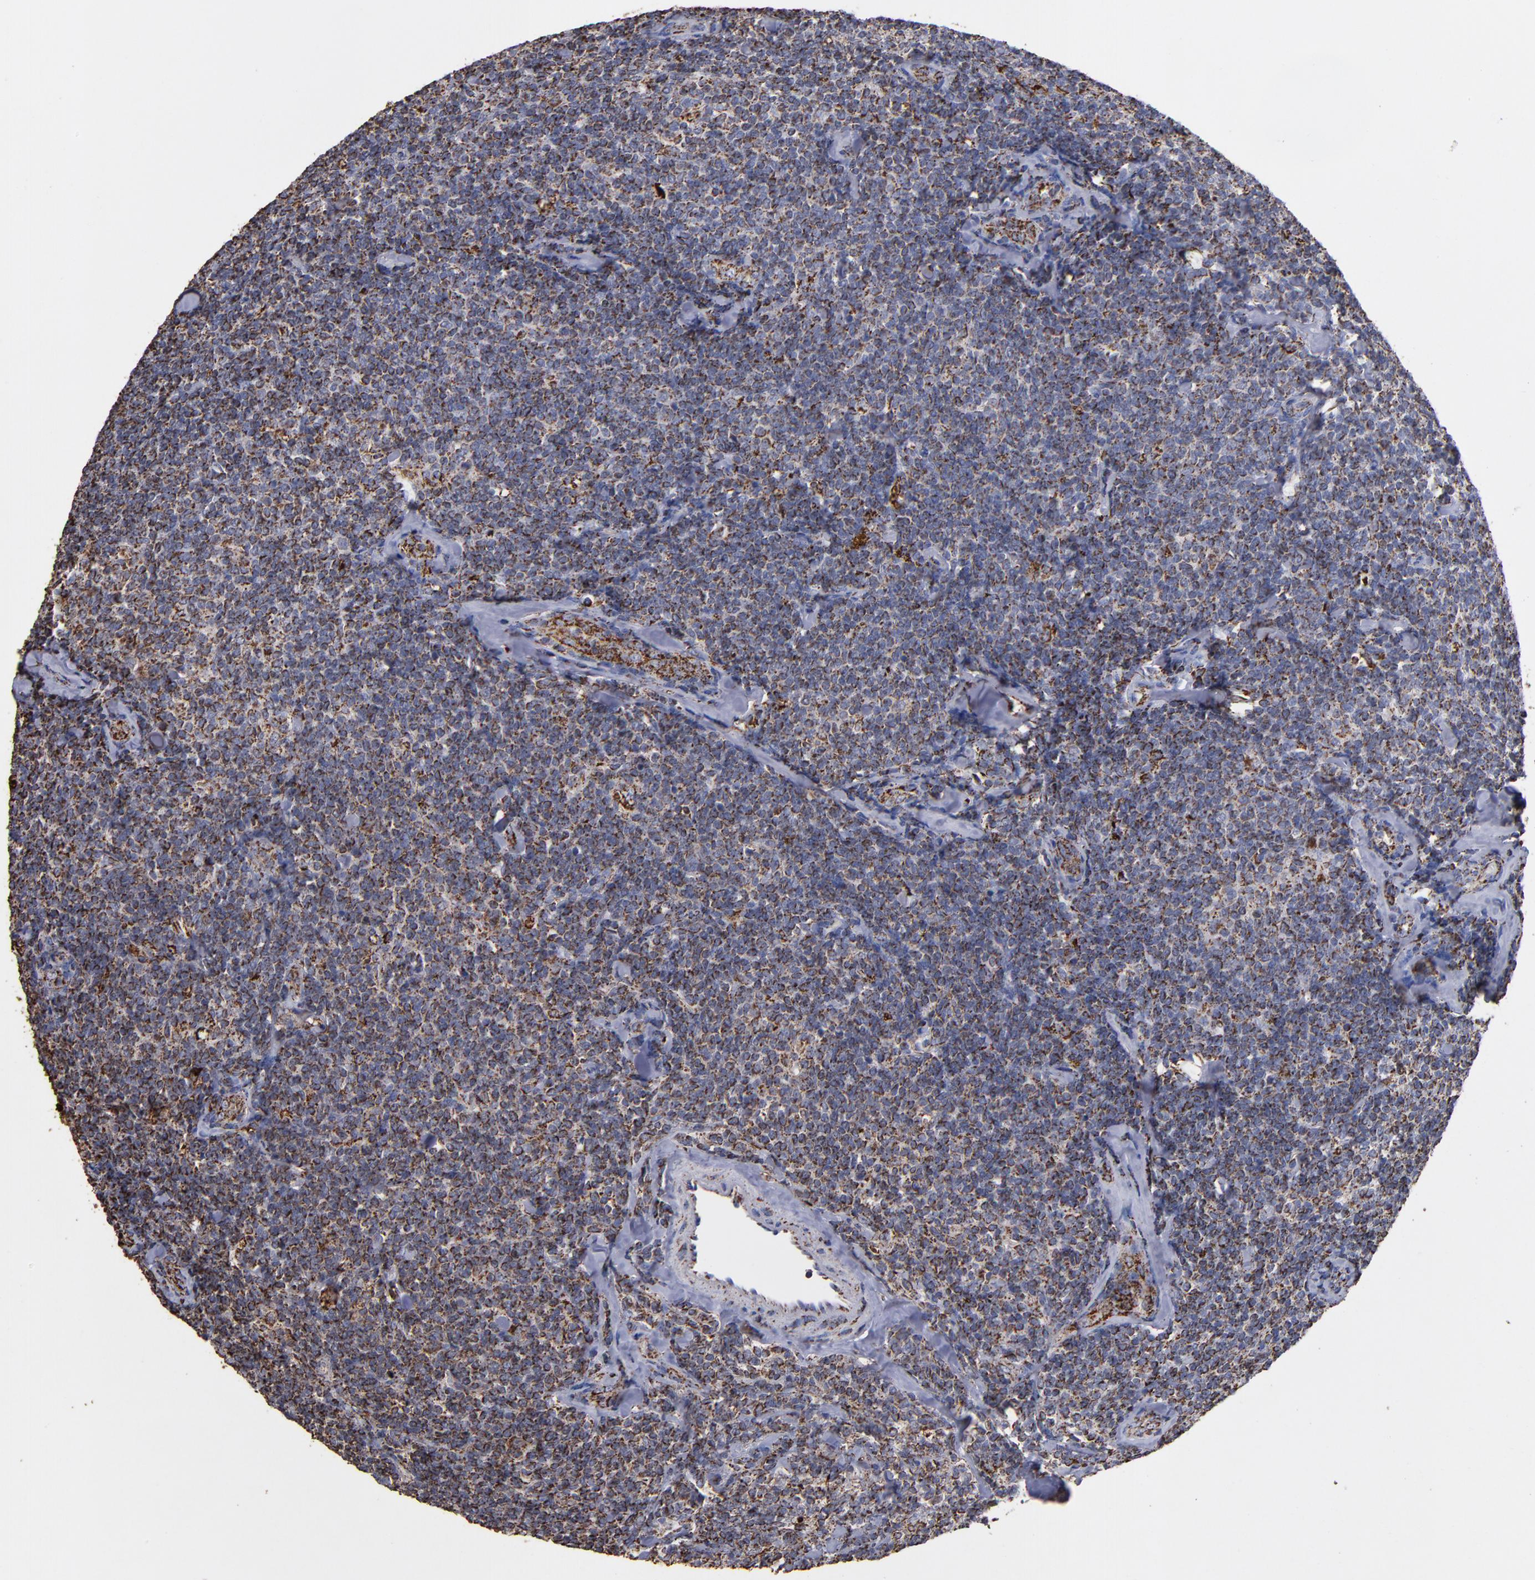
{"staining": {"intensity": "moderate", "quantity": ">75%", "location": "cytoplasmic/membranous"}, "tissue": "lymphoma", "cell_type": "Tumor cells", "image_type": "cancer", "snomed": [{"axis": "morphology", "description": "Malignant lymphoma, non-Hodgkin's type, Low grade"}, {"axis": "topography", "description": "Lymph node"}], "caption": "A brown stain highlights moderate cytoplasmic/membranous expression of a protein in human malignant lymphoma, non-Hodgkin's type (low-grade) tumor cells.", "gene": "SOD2", "patient": {"sex": "female", "age": 56}}